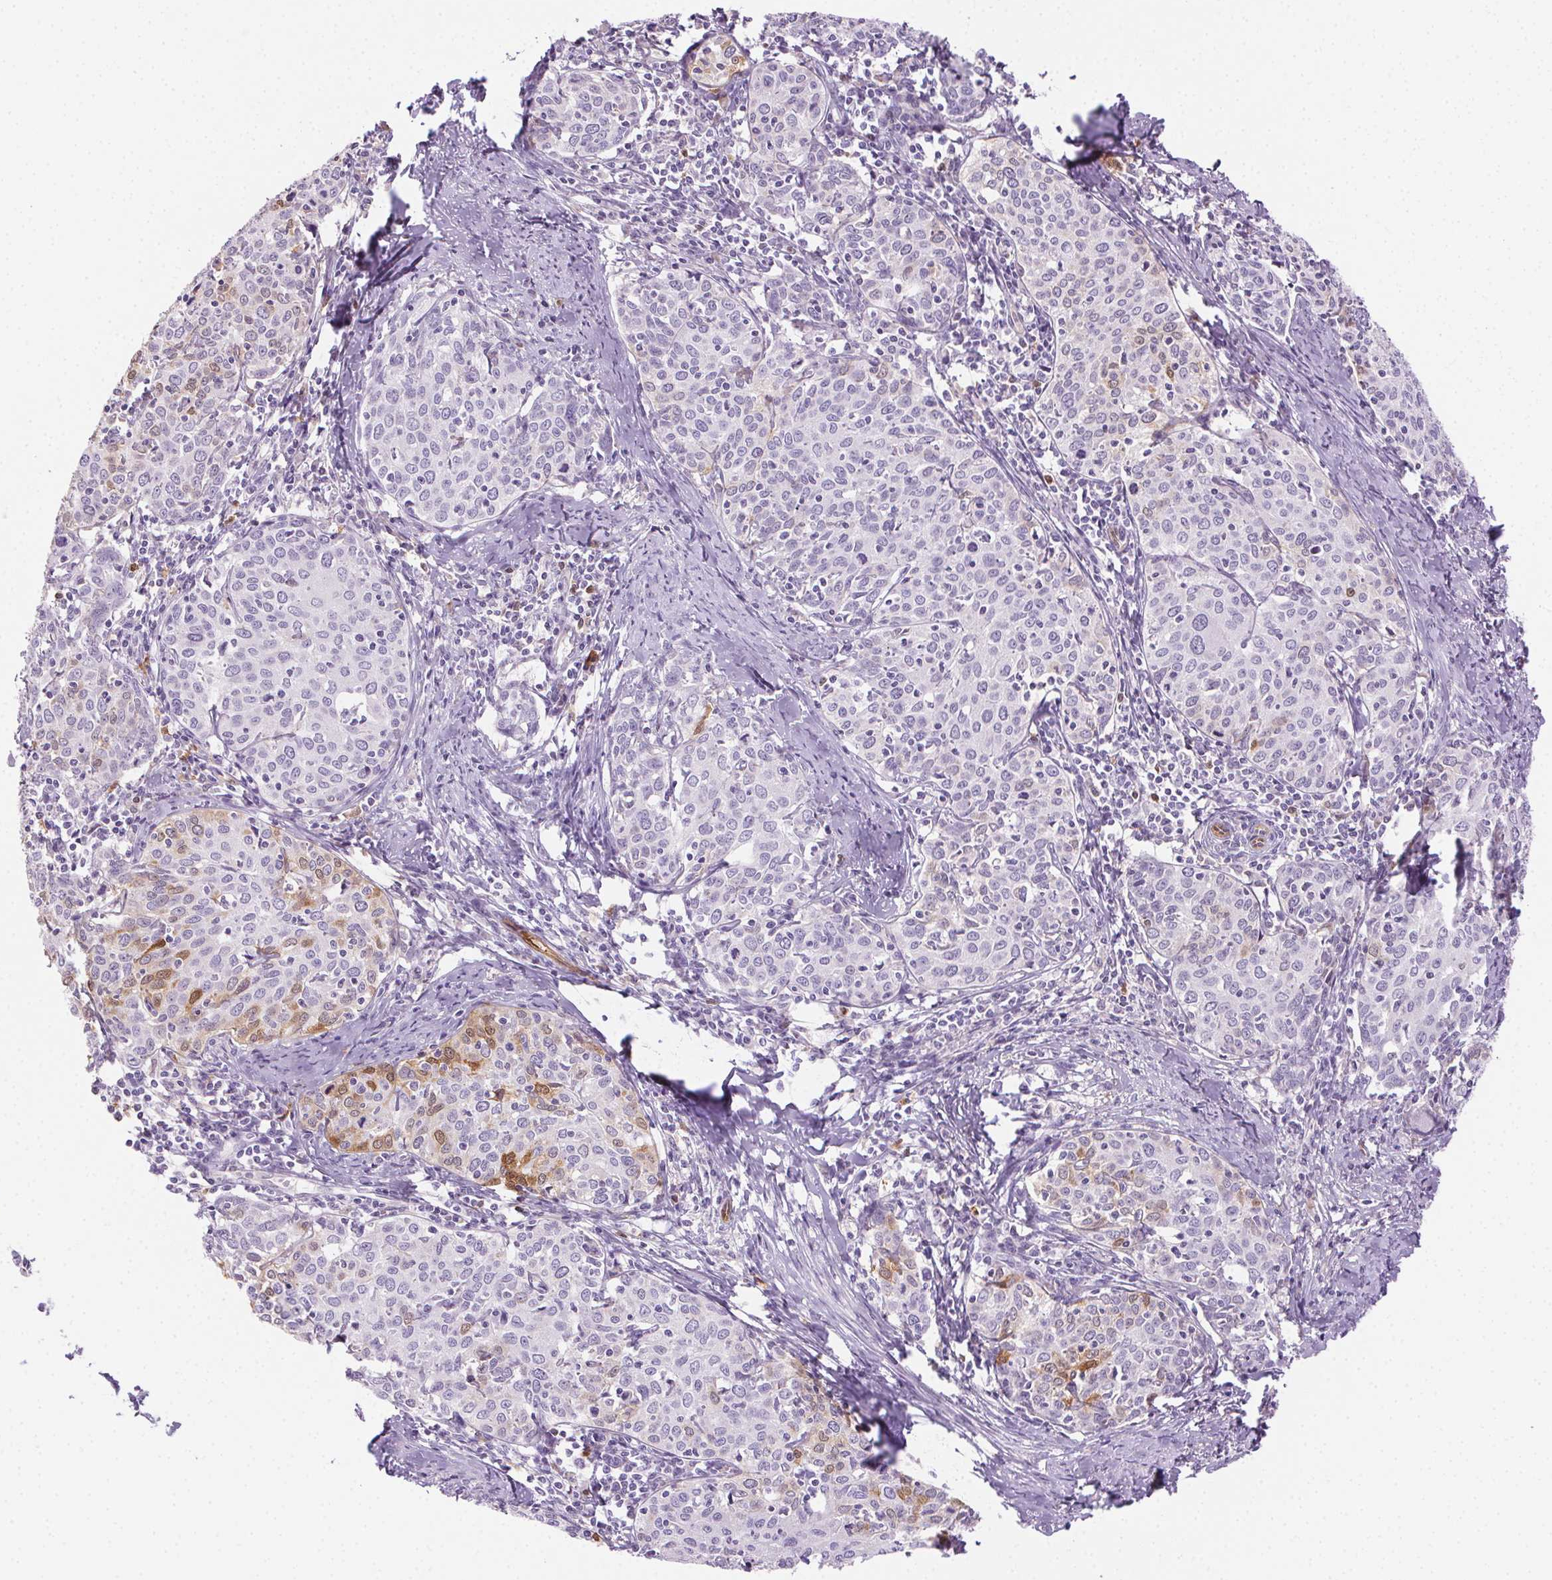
{"staining": {"intensity": "moderate", "quantity": "<25%", "location": "cytoplasmic/membranous"}, "tissue": "cervical cancer", "cell_type": "Tumor cells", "image_type": "cancer", "snomed": [{"axis": "morphology", "description": "Squamous cell carcinoma, NOS"}, {"axis": "topography", "description": "Cervix"}], "caption": "Moderate cytoplasmic/membranous staining for a protein is identified in about <25% of tumor cells of cervical cancer using immunohistochemistry.", "gene": "TMEM45A", "patient": {"sex": "female", "age": 62}}